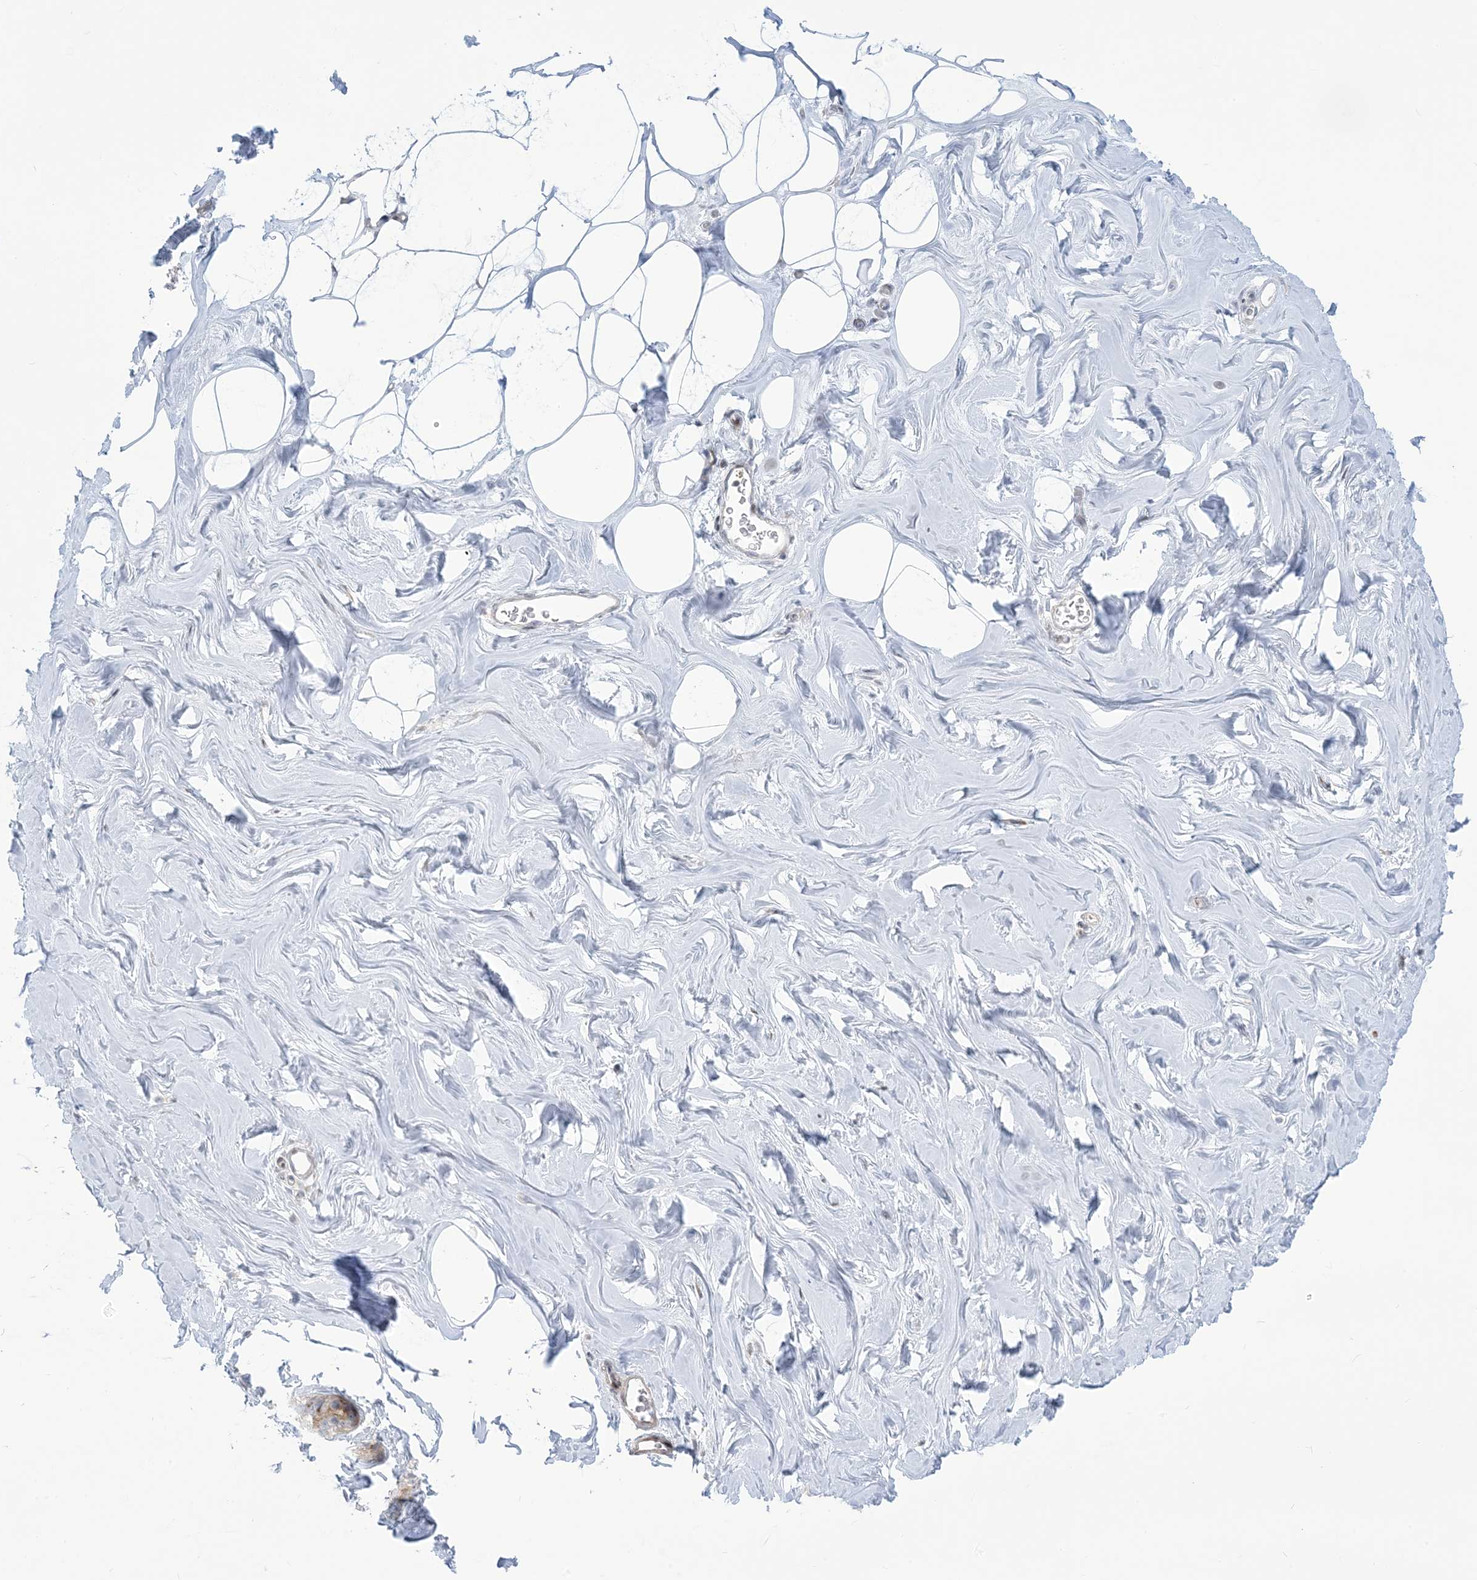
{"staining": {"intensity": "negative", "quantity": "none", "location": "none"}, "tissue": "adipose tissue", "cell_type": "Adipocytes", "image_type": "normal", "snomed": [{"axis": "morphology", "description": "Normal tissue, NOS"}, {"axis": "morphology", "description": "Fibrosis, NOS"}, {"axis": "topography", "description": "Breast"}, {"axis": "topography", "description": "Adipose tissue"}], "caption": "High power microscopy micrograph of an IHC image of benign adipose tissue, revealing no significant staining in adipocytes. (Stains: DAB (3,3'-diaminobenzidine) immunohistochemistry (IHC) with hematoxylin counter stain, Microscopy: brightfield microscopy at high magnification).", "gene": "AFTPH", "patient": {"sex": "female", "age": 39}}